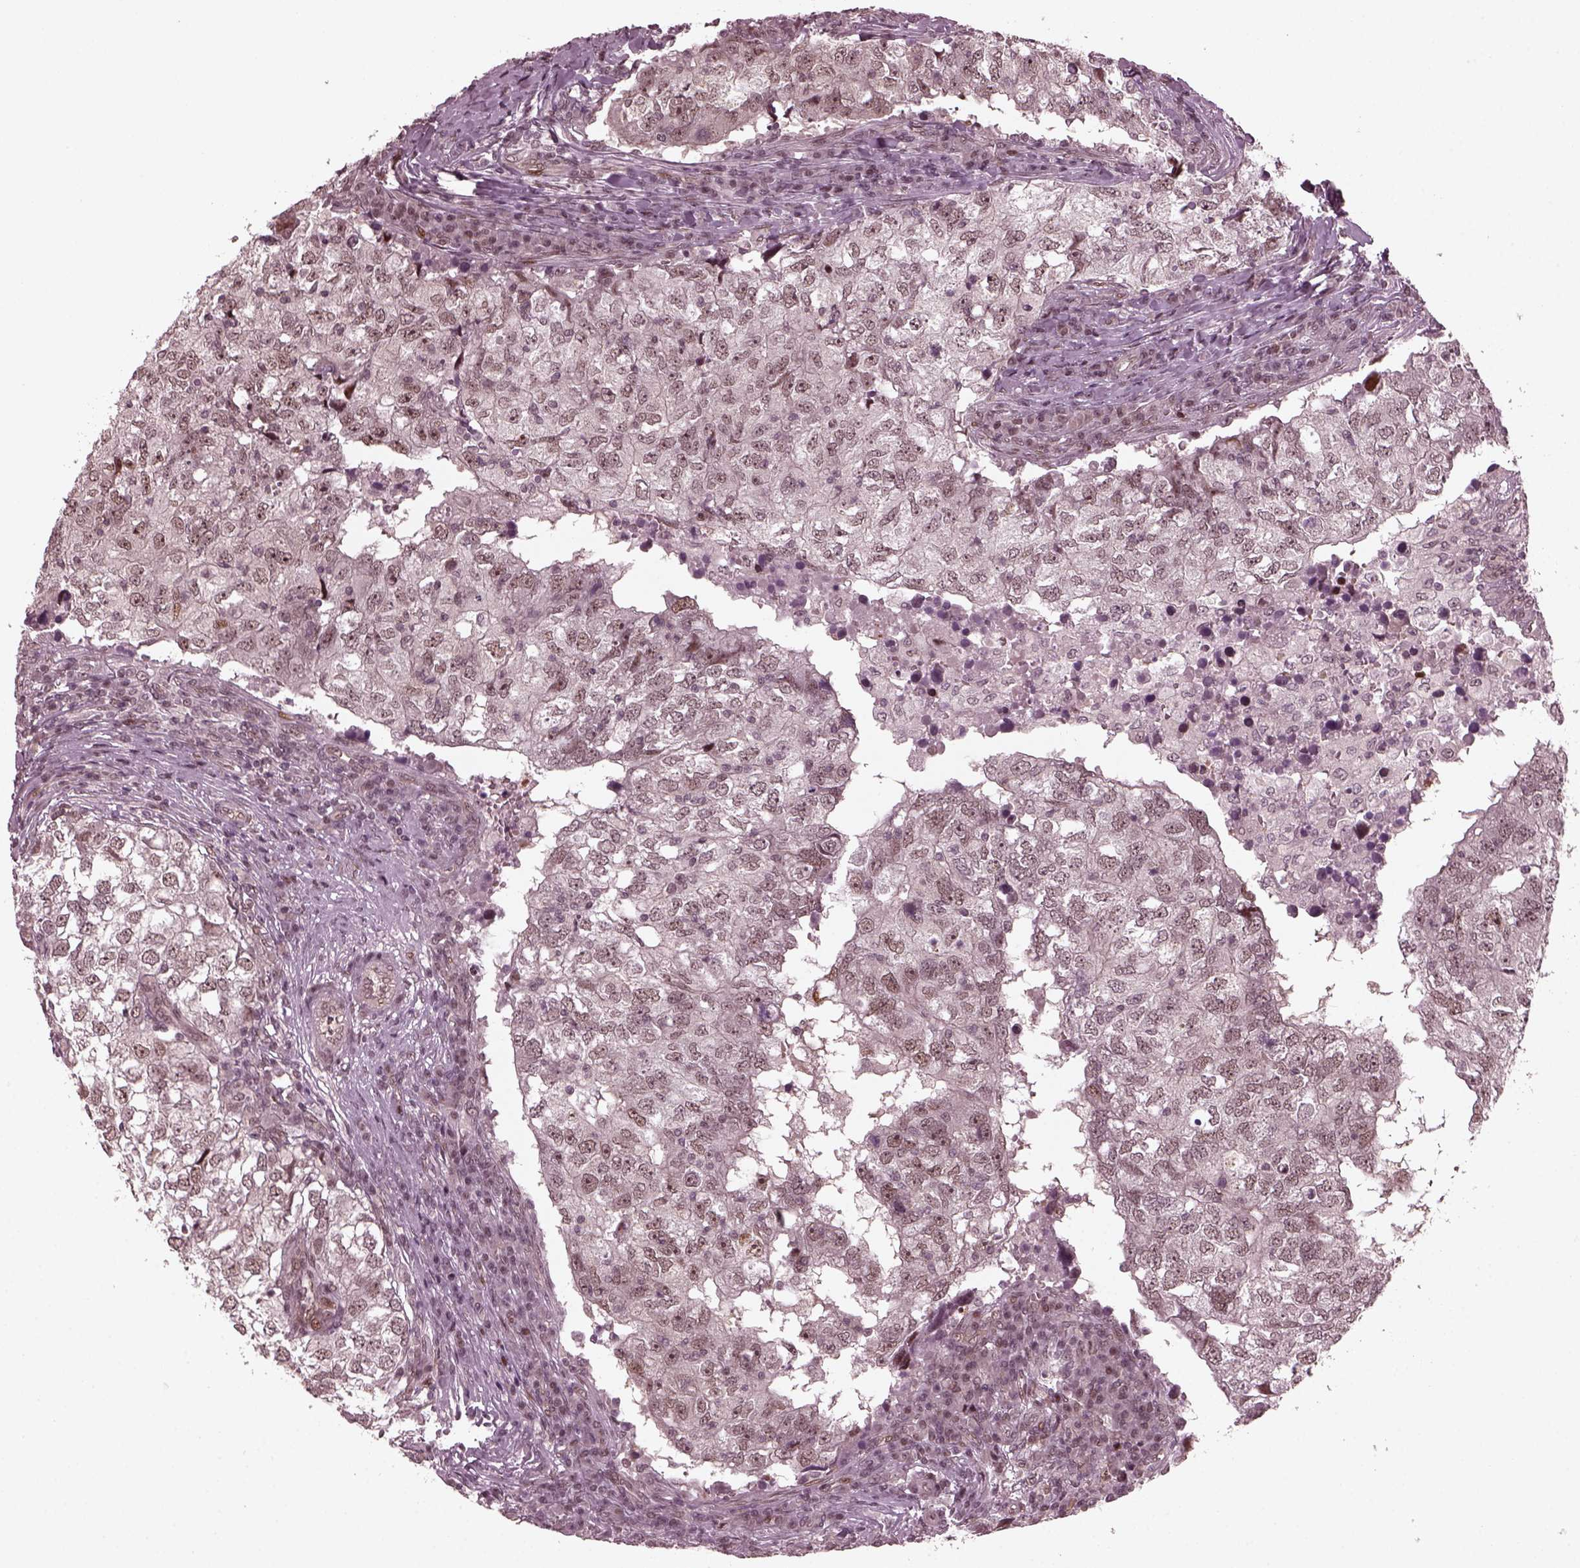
{"staining": {"intensity": "weak", "quantity": "25%-75%", "location": "nuclear"}, "tissue": "breast cancer", "cell_type": "Tumor cells", "image_type": "cancer", "snomed": [{"axis": "morphology", "description": "Duct carcinoma"}, {"axis": "topography", "description": "Breast"}], "caption": "DAB (3,3'-diaminobenzidine) immunohistochemical staining of breast cancer (intraductal carcinoma) demonstrates weak nuclear protein positivity in about 25%-75% of tumor cells.", "gene": "TRIB3", "patient": {"sex": "female", "age": 30}}